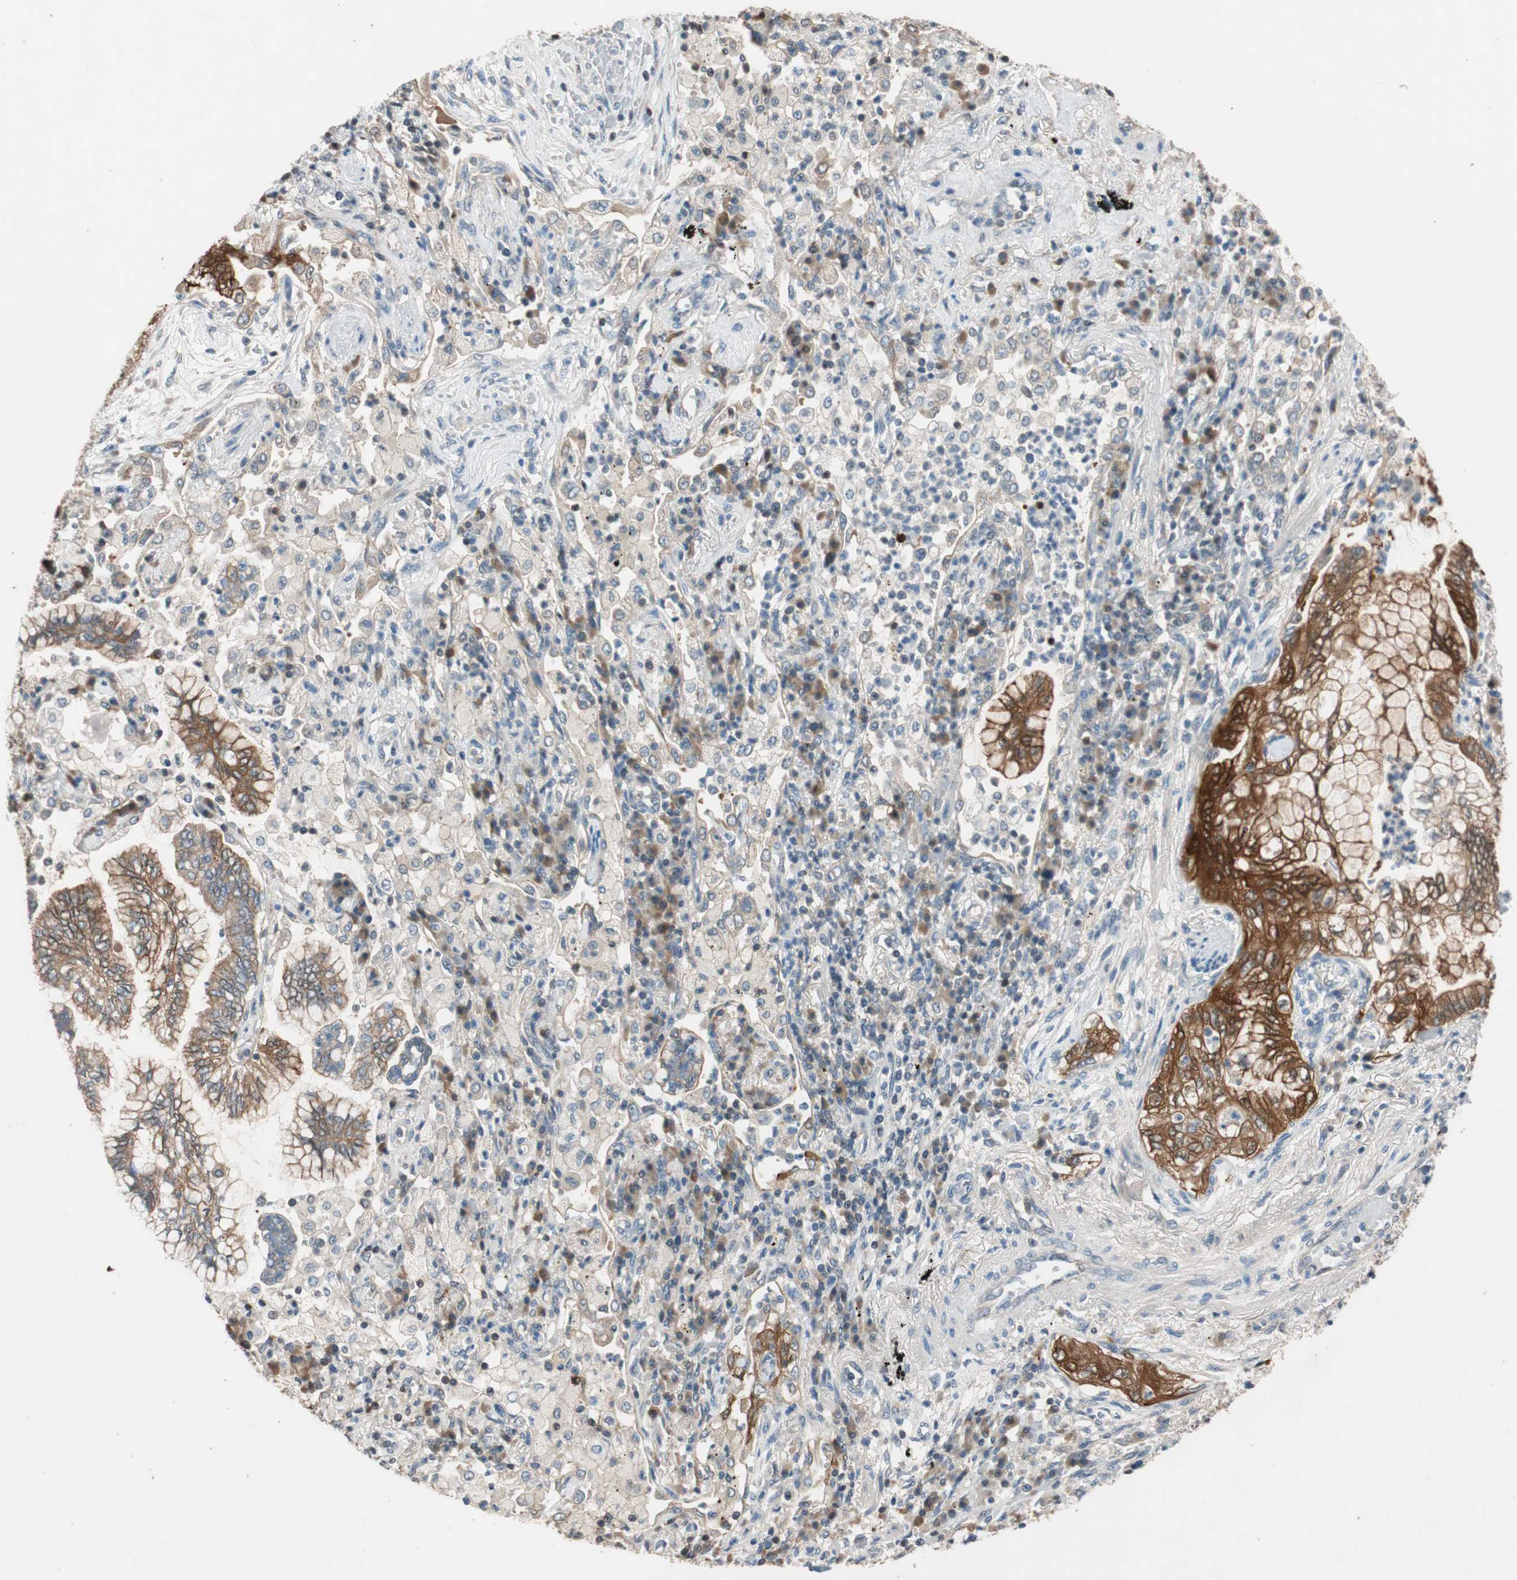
{"staining": {"intensity": "strong", "quantity": ">75%", "location": "cytoplasmic/membranous"}, "tissue": "lung cancer", "cell_type": "Tumor cells", "image_type": "cancer", "snomed": [{"axis": "morphology", "description": "Normal tissue, NOS"}, {"axis": "morphology", "description": "Adenocarcinoma, NOS"}, {"axis": "topography", "description": "Bronchus"}, {"axis": "topography", "description": "Lung"}], "caption": "Immunohistochemistry (IHC) (DAB) staining of human lung adenocarcinoma exhibits strong cytoplasmic/membranous protein expression in approximately >75% of tumor cells.", "gene": "SERPINB5", "patient": {"sex": "female", "age": 70}}